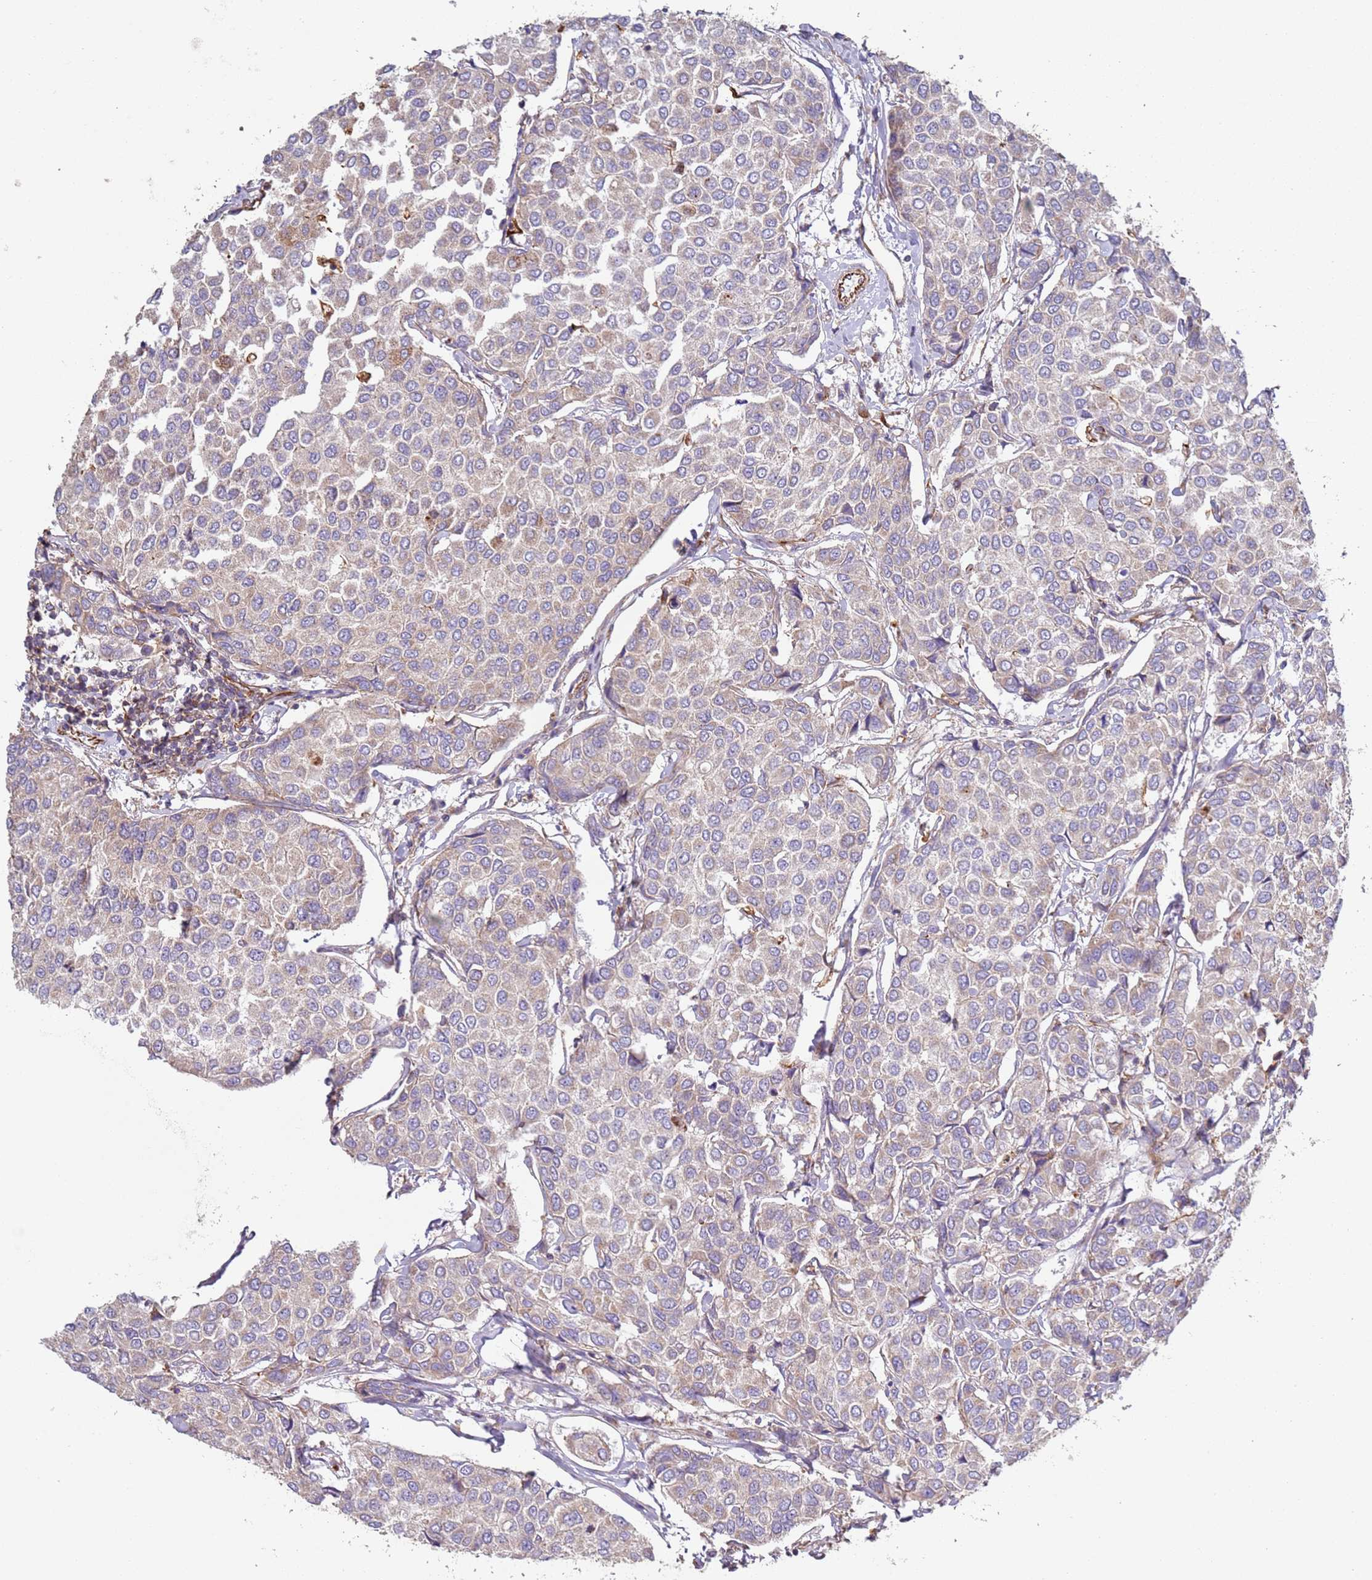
{"staining": {"intensity": "moderate", "quantity": "<25%", "location": "cytoplasmic/membranous"}, "tissue": "breast cancer", "cell_type": "Tumor cells", "image_type": "cancer", "snomed": [{"axis": "morphology", "description": "Duct carcinoma"}, {"axis": "topography", "description": "Breast"}], "caption": "An IHC histopathology image of tumor tissue is shown. Protein staining in brown labels moderate cytoplasmic/membranous positivity in breast invasive ductal carcinoma within tumor cells. Using DAB (3,3'-diaminobenzidine) (brown) and hematoxylin (blue) stains, captured at high magnification using brightfield microscopy.", "gene": "SNAPIN", "patient": {"sex": "female", "age": 55}}